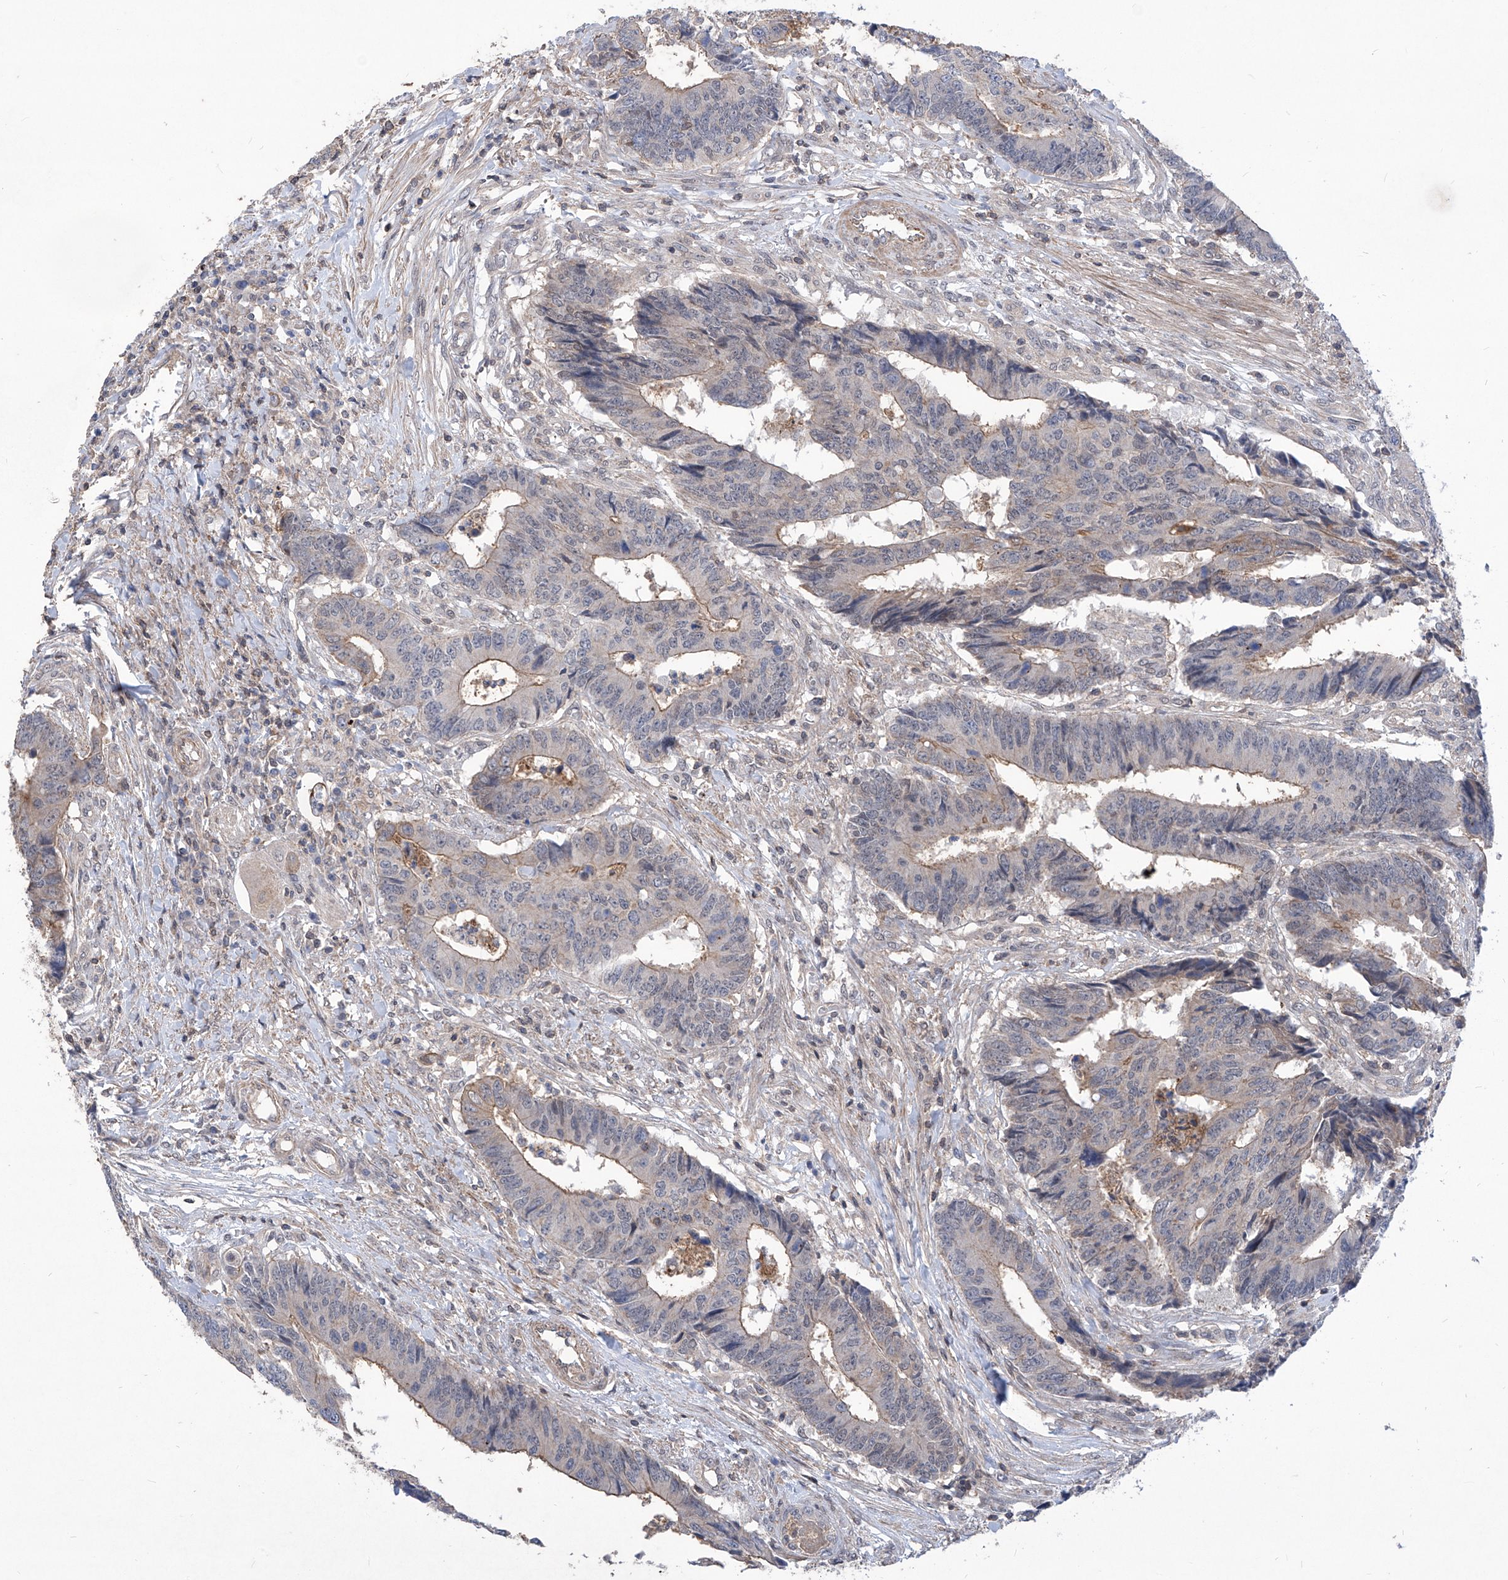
{"staining": {"intensity": "weak", "quantity": "25%-75%", "location": "cytoplasmic/membranous"}, "tissue": "colorectal cancer", "cell_type": "Tumor cells", "image_type": "cancer", "snomed": [{"axis": "morphology", "description": "Adenocarcinoma, NOS"}, {"axis": "topography", "description": "Rectum"}], "caption": "Brown immunohistochemical staining in colorectal cancer reveals weak cytoplasmic/membranous staining in about 25%-75% of tumor cells.", "gene": "KIFC2", "patient": {"sex": "male", "age": 84}}